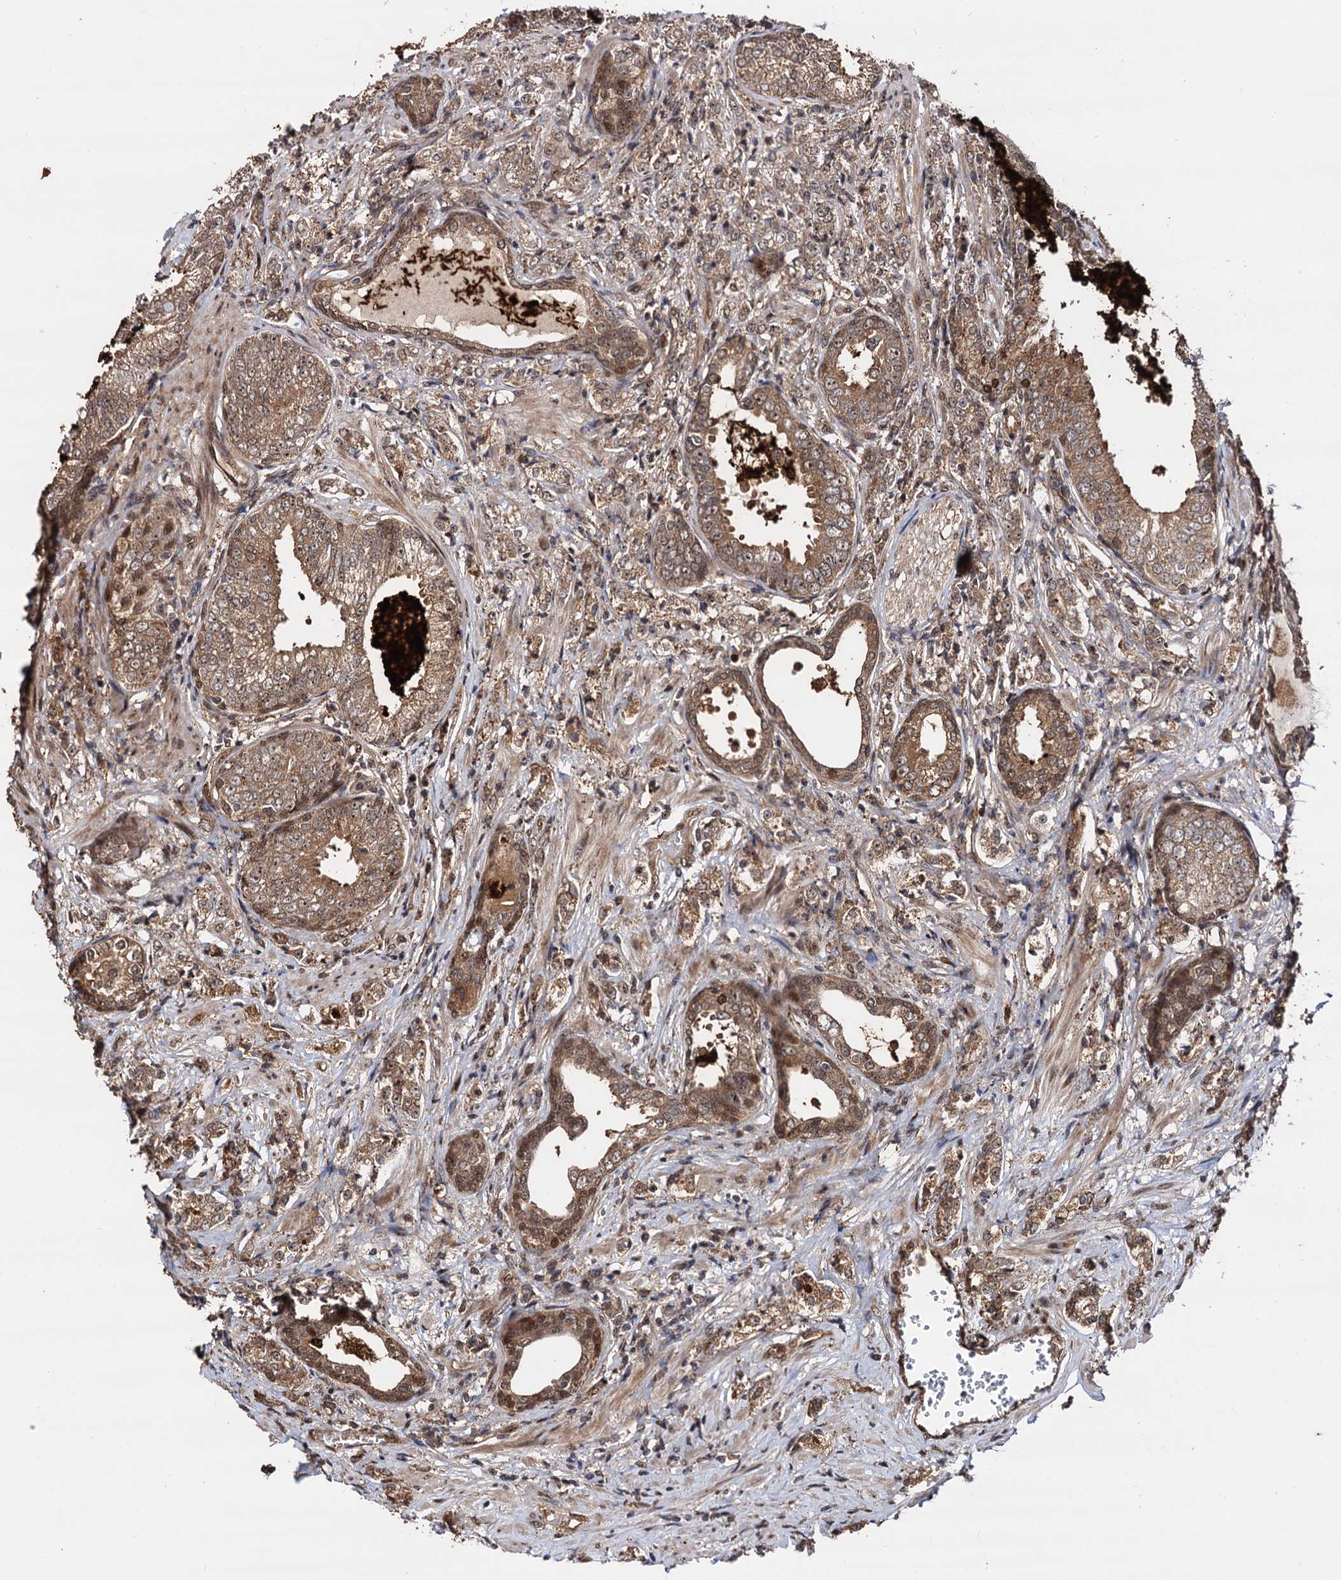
{"staining": {"intensity": "moderate", "quantity": ">75%", "location": "cytoplasmic/membranous,nuclear"}, "tissue": "prostate cancer", "cell_type": "Tumor cells", "image_type": "cancer", "snomed": [{"axis": "morphology", "description": "Adenocarcinoma, High grade"}, {"axis": "topography", "description": "Prostate"}], "caption": "A high-resolution image shows immunohistochemistry (IHC) staining of prostate cancer (high-grade adenocarcinoma), which reveals moderate cytoplasmic/membranous and nuclear staining in about >75% of tumor cells.", "gene": "PIGB", "patient": {"sex": "male", "age": 69}}